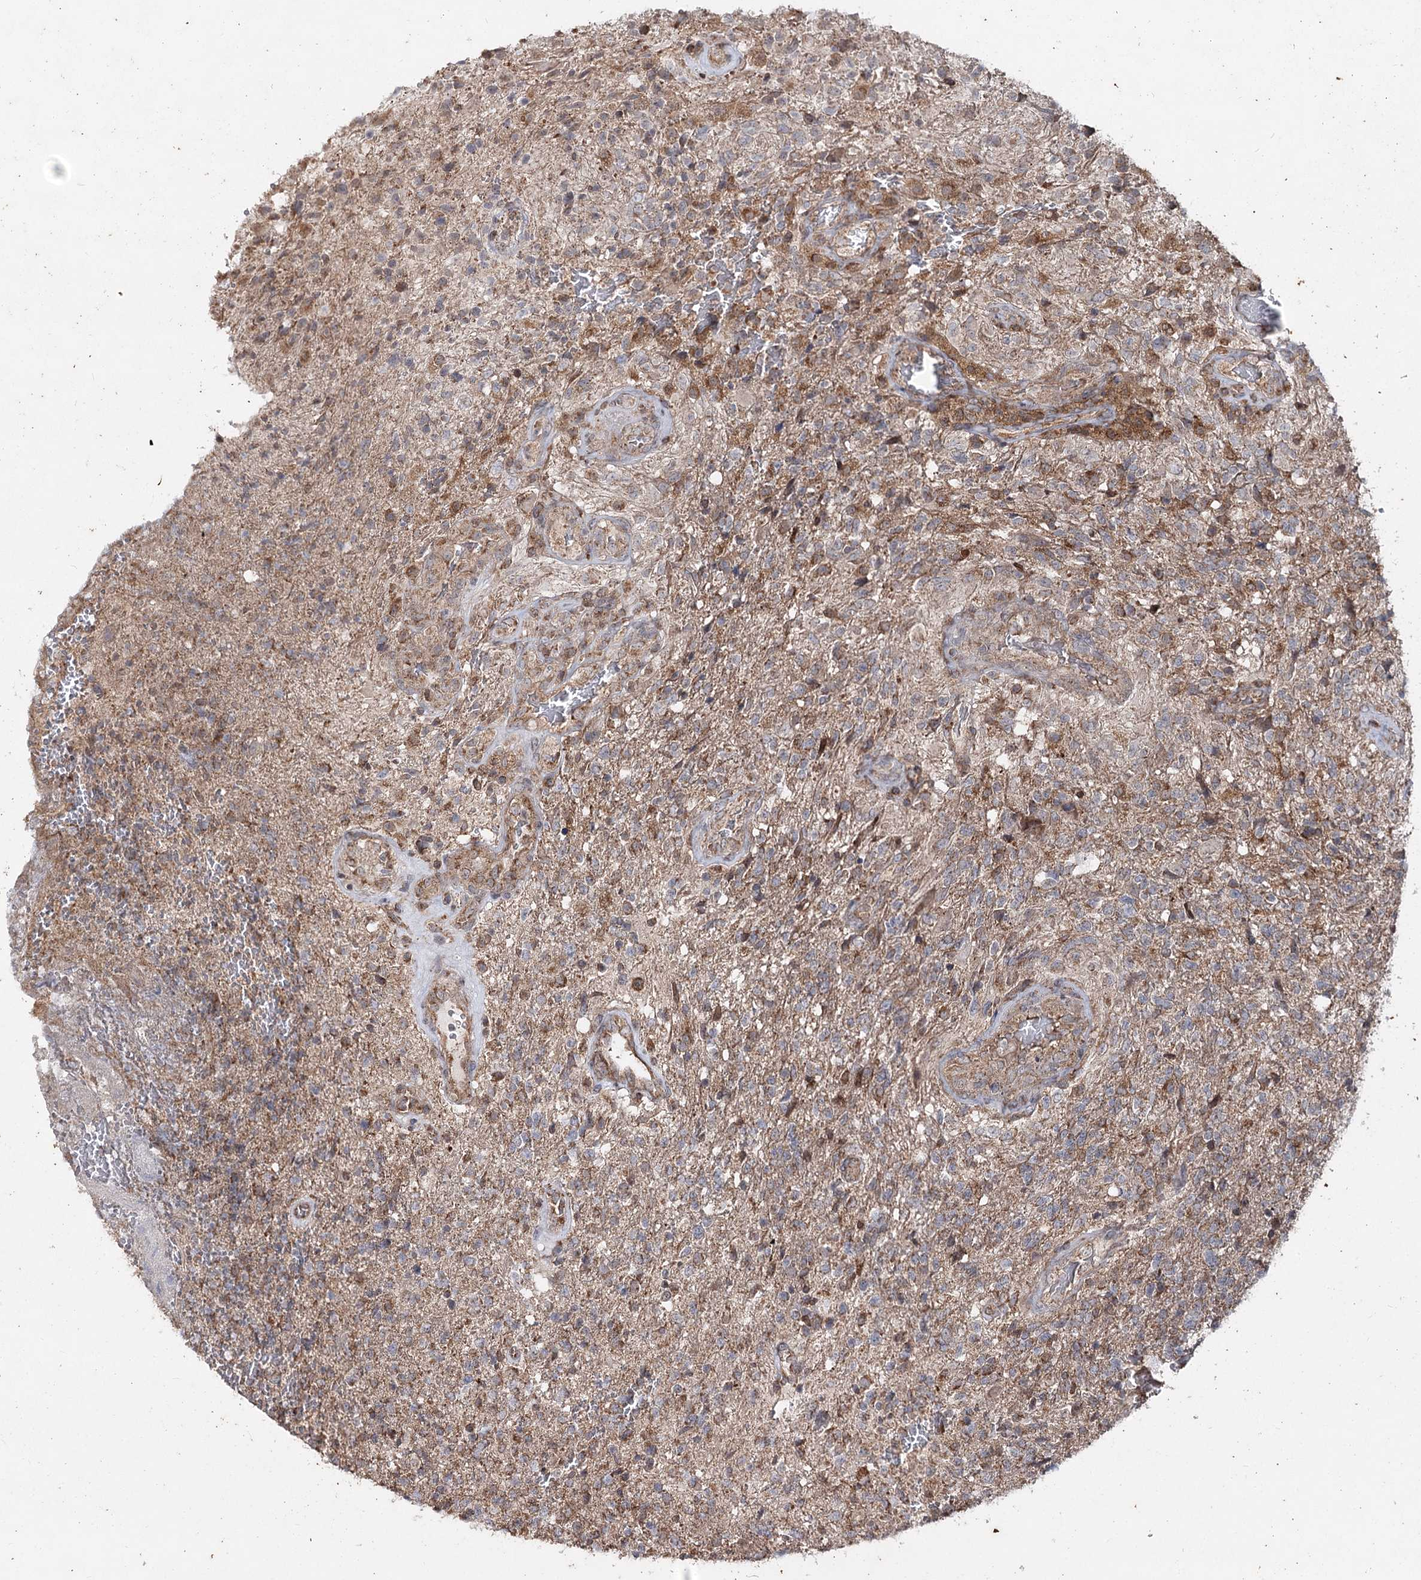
{"staining": {"intensity": "weak", "quantity": ">75%", "location": "cytoplasmic/membranous"}, "tissue": "glioma", "cell_type": "Tumor cells", "image_type": "cancer", "snomed": [{"axis": "morphology", "description": "Glioma, malignant, High grade"}, {"axis": "topography", "description": "Brain"}], "caption": "Glioma stained with a protein marker exhibits weak staining in tumor cells.", "gene": "MINDY3", "patient": {"sex": "male", "age": 56}}